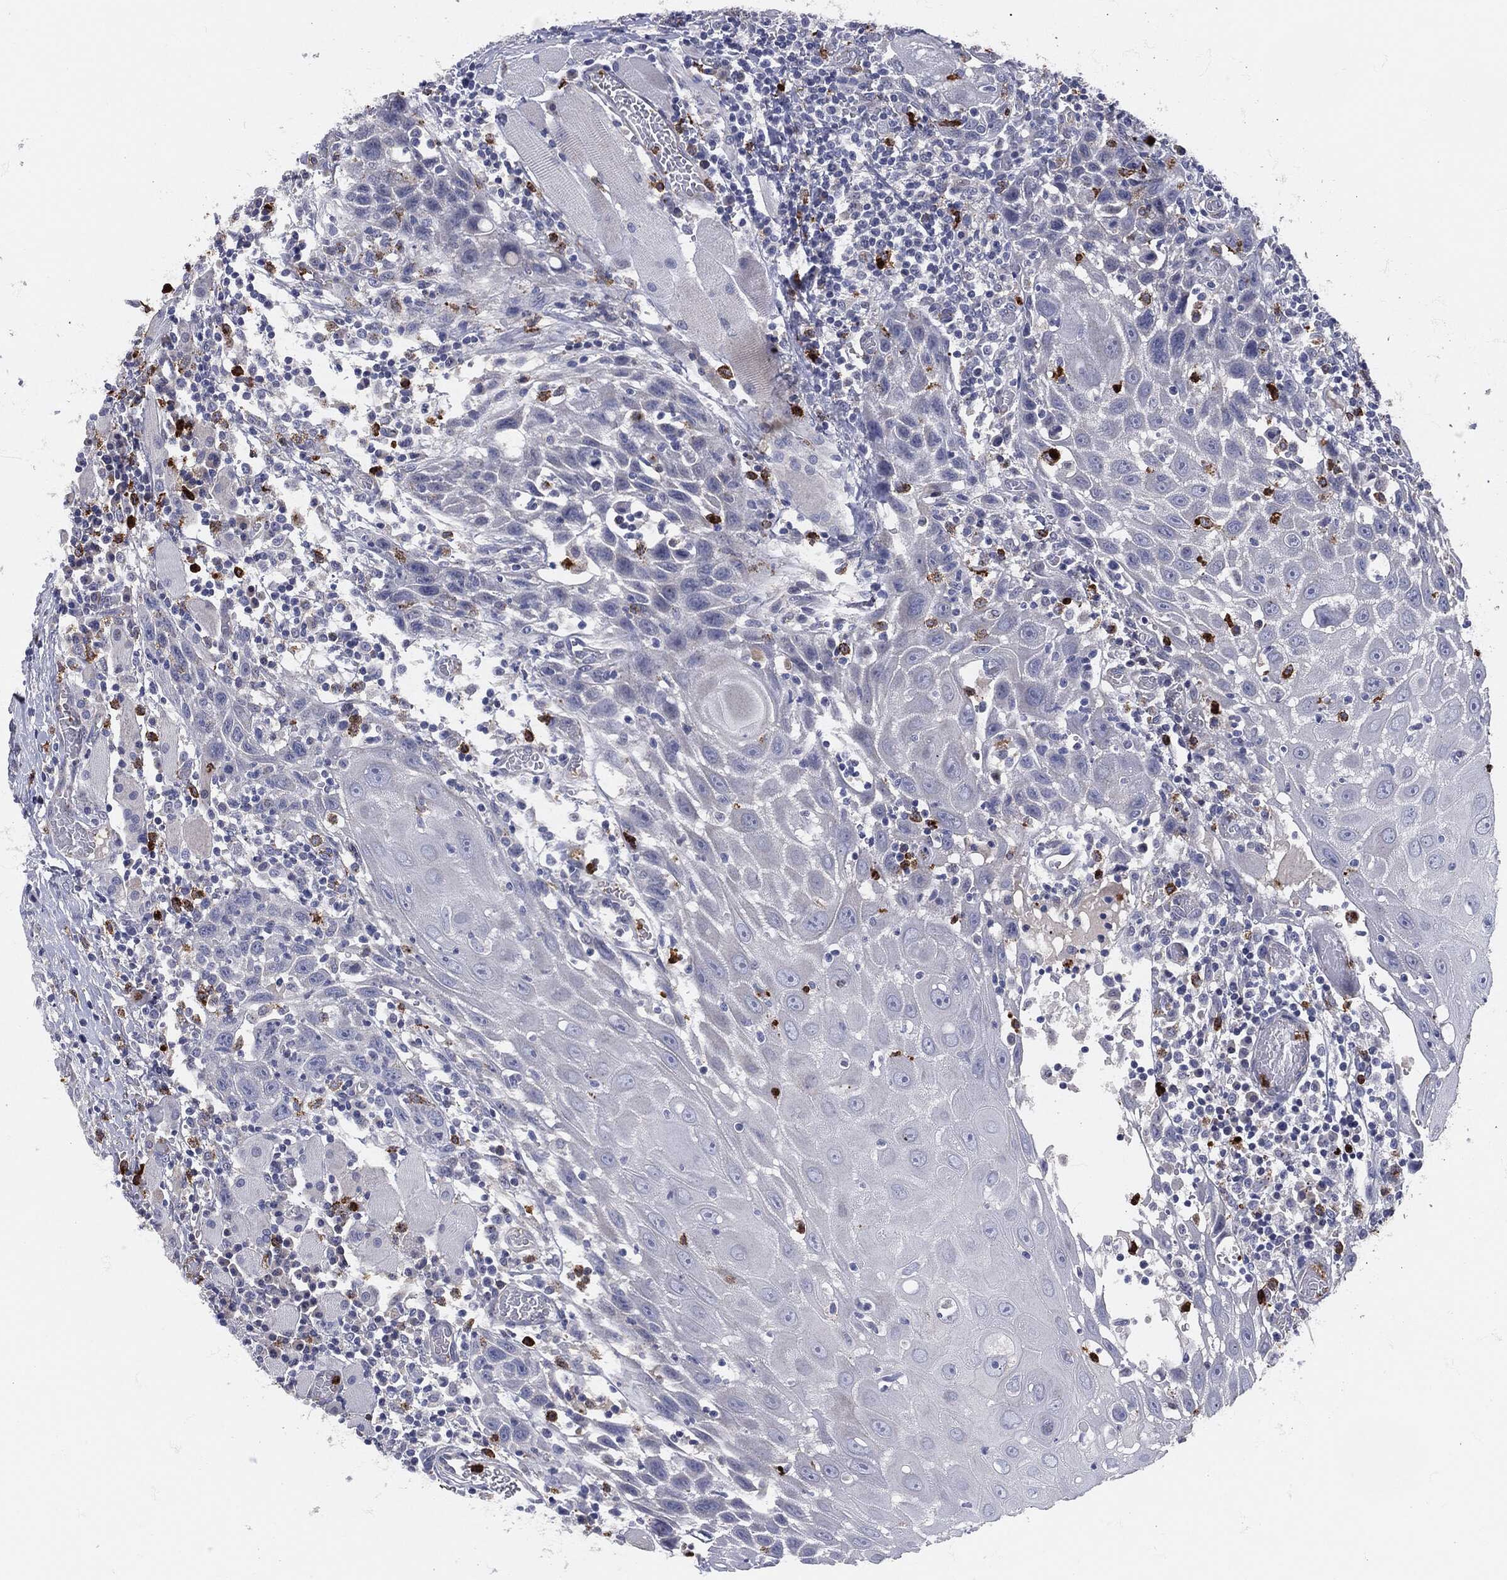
{"staining": {"intensity": "negative", "quantity": "none", "location": "none"}, "tissue": "head and neck cancer", "cell_type": "Tumor cells", "image_type": "cancer", "snomed": [{"axis": "morphology", "description": "Normal tissue, NOS"}, {"axis": "morphology", "description": "Squamous cell carcinoma, NOS"}, {"axis": "topography", "description": "Oral tissue"}, {"axis": "topography", "description": "Head-Neck"}], "caption": "Immunohistochemistry (IHC) photomicrograph of human head and neck squamous cell carcinoma stained for a protein (brown), which shows no expression in tumor cells. (DAB IHC visualized using brightfield microscopy, high magnification).", "gene": "MPO", "patient": {"sex": "male", "age": 71}}